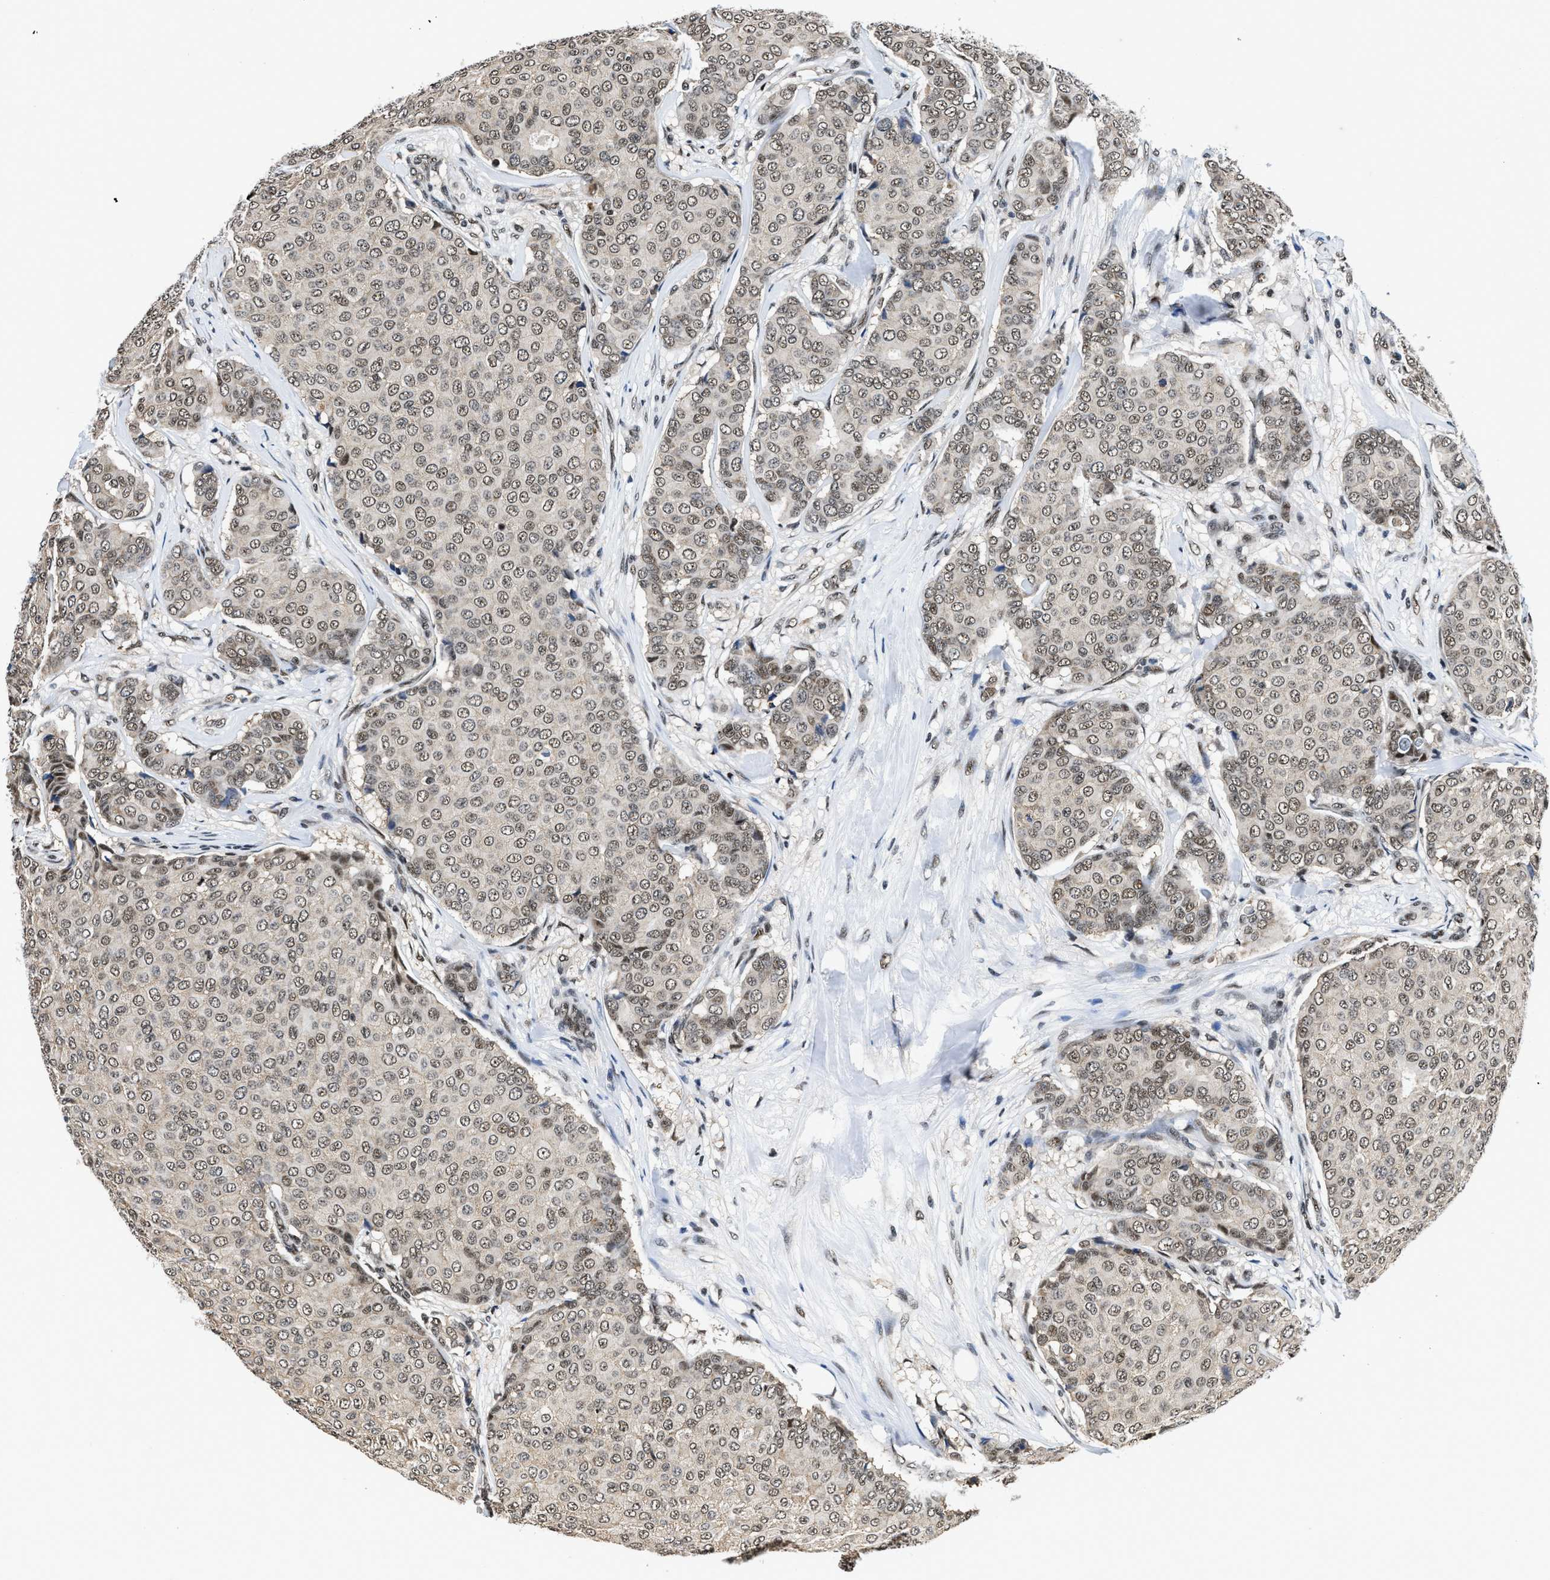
{"staining": {"intensity": "moderate", "quantity": ">75%", "location": "nuclear"}, "tissue": "breast cancer", "cell_type": "Tumor cells", "image_type": "cancer", "snomed": [{"axis": "morphology", "description": "Duct carcinoma"}, {"axis": "topography", "description": "Breast"}], "caption": "Brown immunohistochemical staining in human breast invasive ductal carcinoma demonstrates moderate nuclear positivity in about >75% of tumor cells.", "gene": "HNRNPH2", "patient": {"sex": "female", "age": 75}}